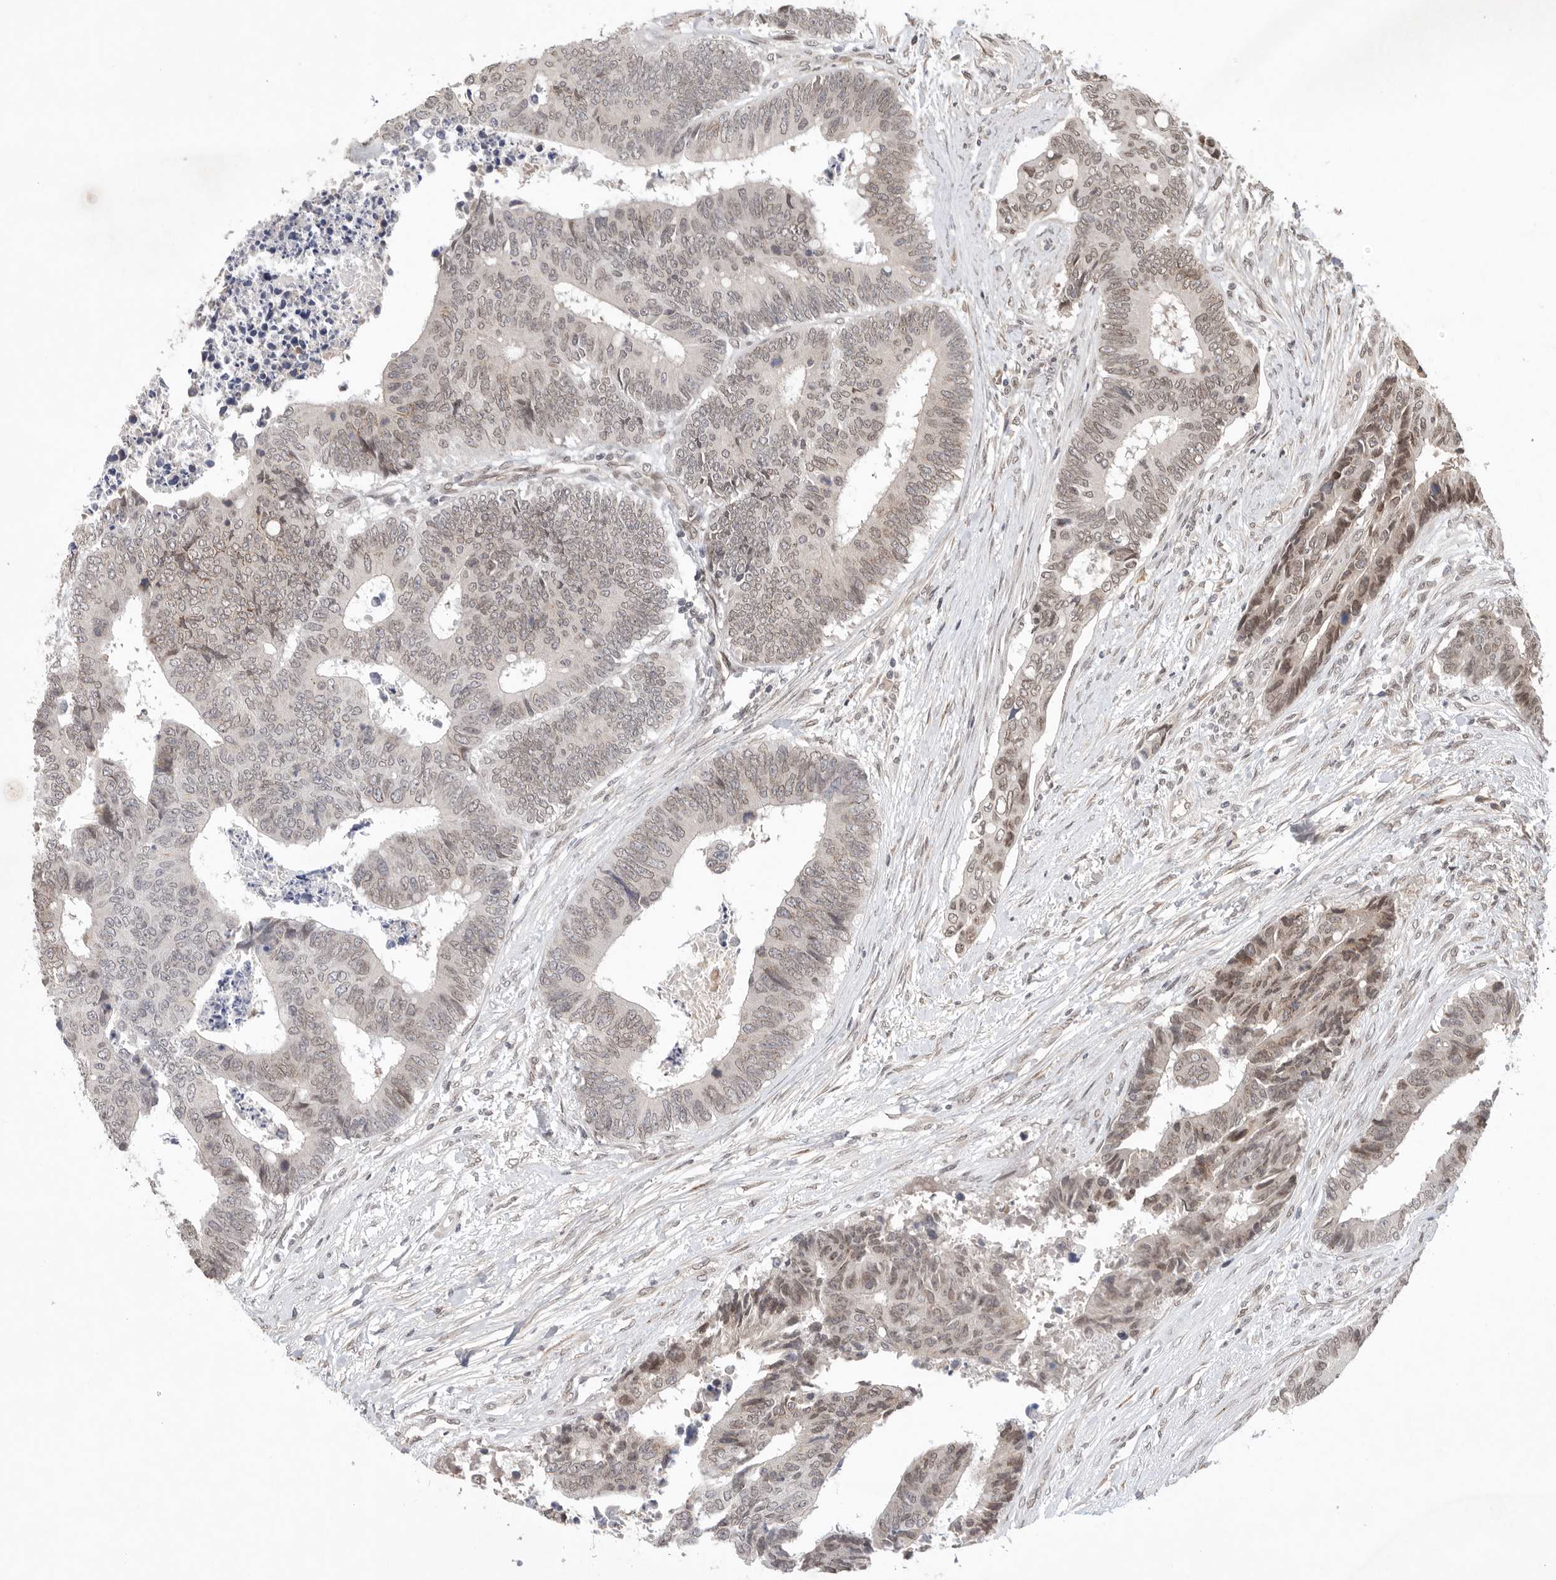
{"staining": {"intensity": "weak", "quantity": "25%-75%", "location": "nuclear"}, "tissue": "colorectal cancer", "cell_type": "Tumor cells", "image_type": "cancer", "snomed": [{"axis": "morphology", "description": "Adenocarcinoma, NOS"}, {"axis": "topography", "description": "Rectum"}], "caption": "Human colorectal adenocarcinoma stained with a protein marker exhibits weak staining in tumor cells.", "gene": "LEMD3", "patient": {"sex": "male", "age": 84}}